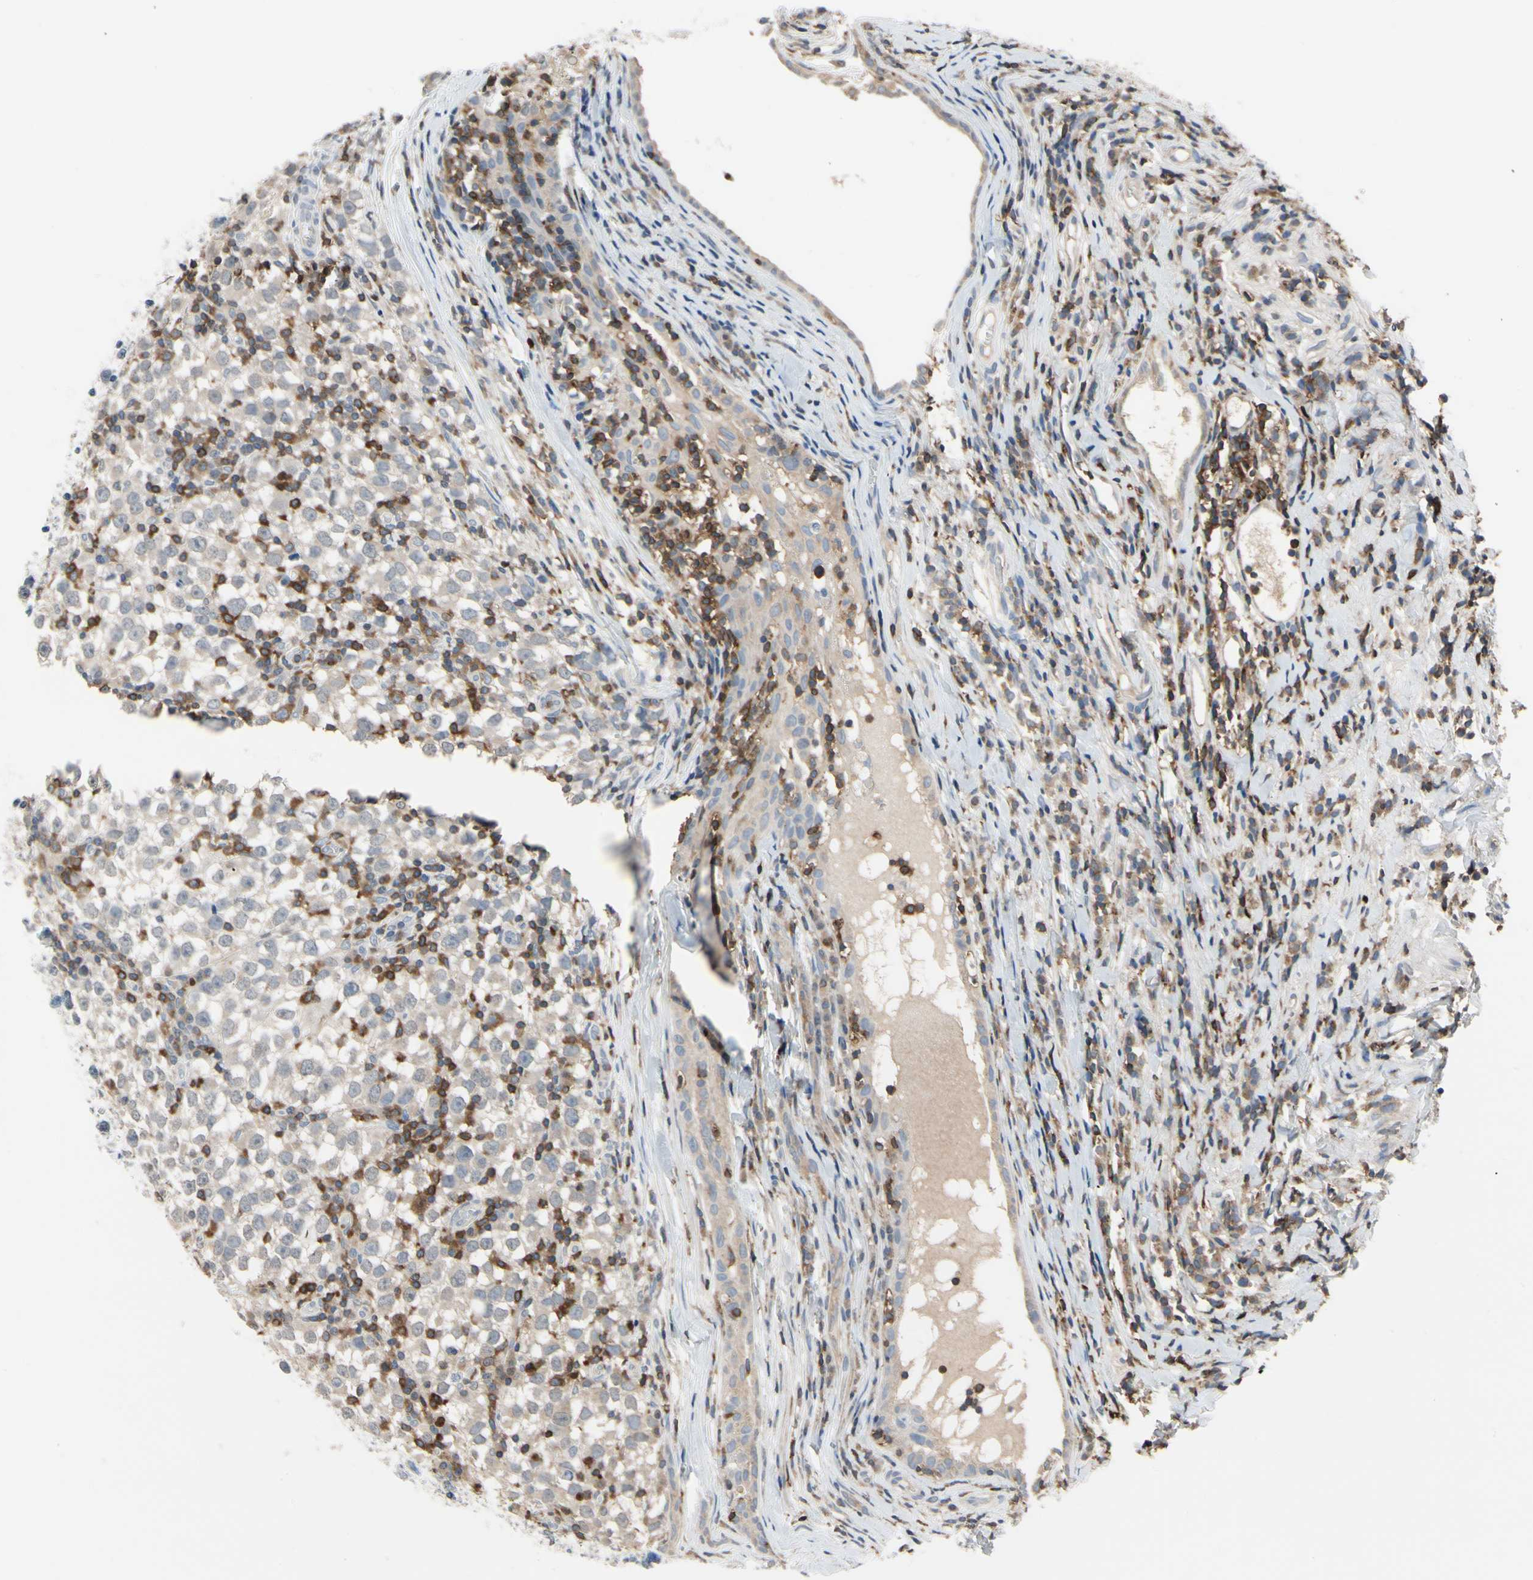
{"staining": {"intensity": "weak", "quantity": "25%-75%", "location": "cytoplasmic/membranous"}, "tissue": "testis cancer", "cell_type": "Tumor cells", "image_type": "cancer", "snomed": [{"axis": "morphology", "description": "Seminoma, NOS"}, {"axis": "topography", "description": "Testis"}], "caption": "Weak cytoplasmic/membranous protein positivity is identified in about 25%-75% of tumor cells in testis seminoma.", "gene": "NFATC2", "patient": {"sex": "male", "age": 65}}